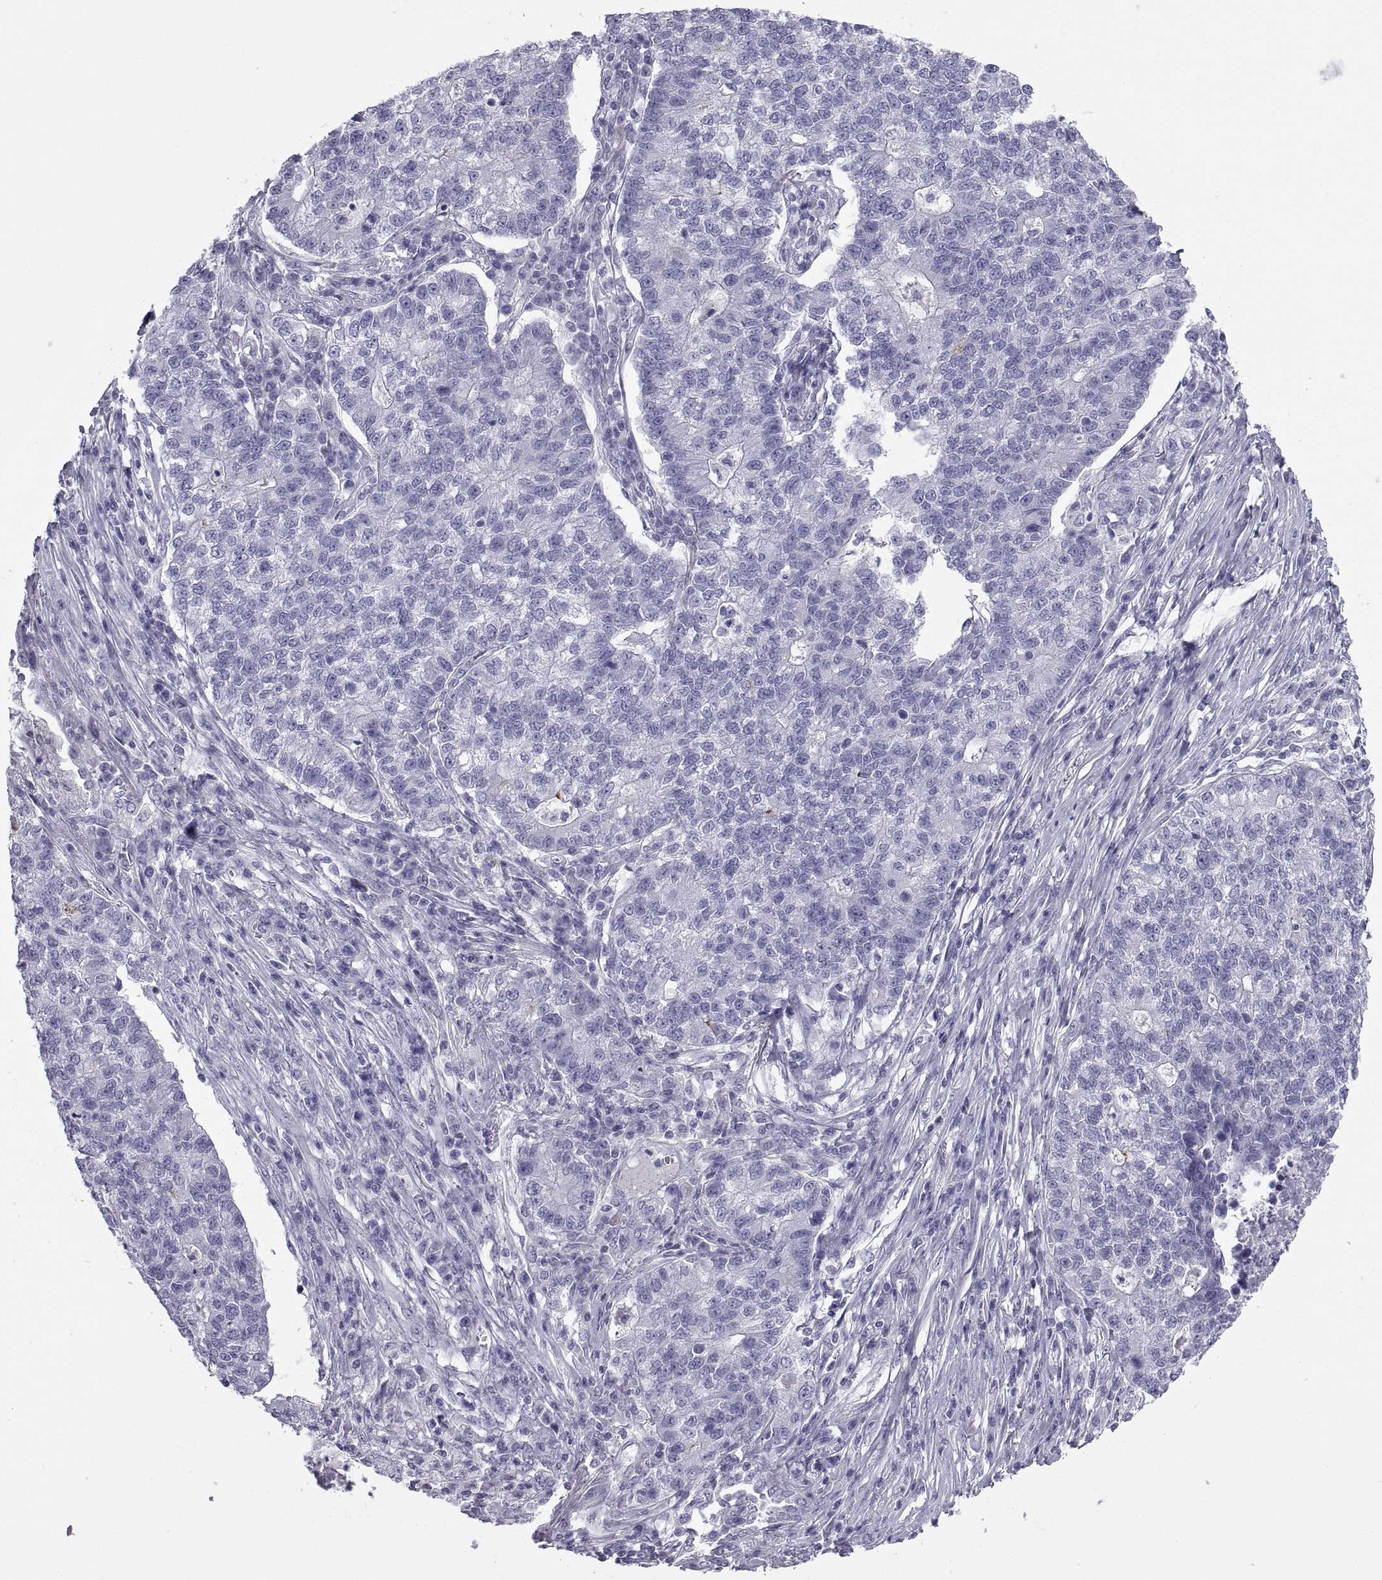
{"staining": {"intensity": "negative", "quantity": "none", "location": "none"}, "tissue": "lung cancer", "cell_type": "Tumor cells", "image_type": "cancer", "snomed": [{"axis": "morphology", "description": "Adenocarcinoma, NOS"}, {"axis": "topography", "description": "Lung"}], "caption": "Immunohistochemistry (IHC) of lung cancer exhibits no expression in tumor cells.", "gene": "PCSK1N", "patient": {"sex": "male", "age": 57}}